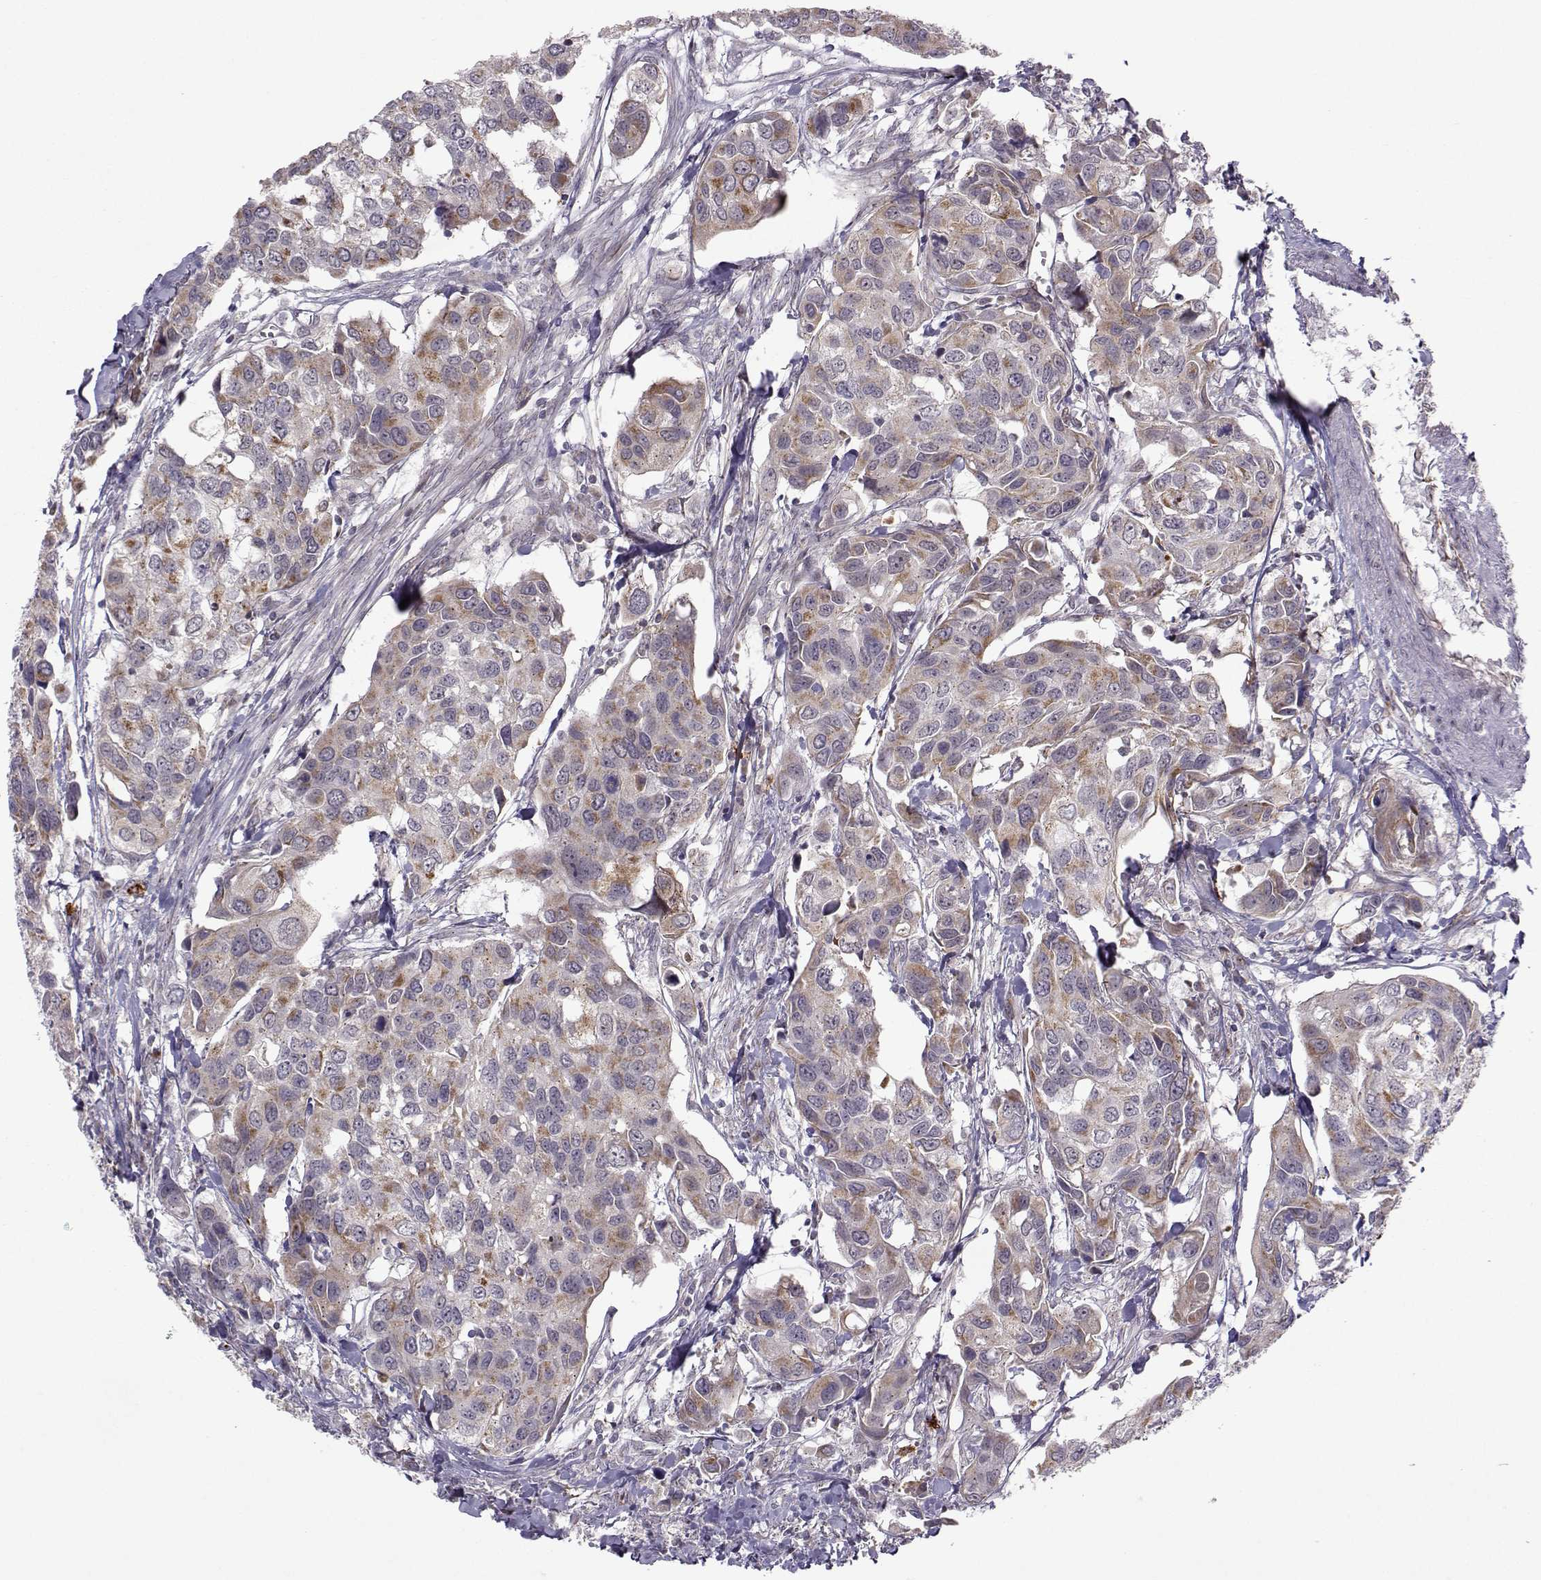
{"staining": {"intensity": "moderate", "quantity": "25%-75%", "location": "cytoplasmic/membranous"}, "tissue": "urothelial cancer", "cell_type": "Tumor cells", "image_type": "cancer", "snomed": [{"axis": "morphology", "description": "Urothelial carcinoma, High grade"}, {"axis": "topography", "description": "Urinary bladder"}], "caption": "A photomicrograph showing moderate cytoplasmic/membranous expression in approximately 25%-75% of tumor cells in urothelial cancer, as visualized by brown immunohistochemical staining.", "gene": "NECAB3", "patient": {"sex": "male", "age": 60}}